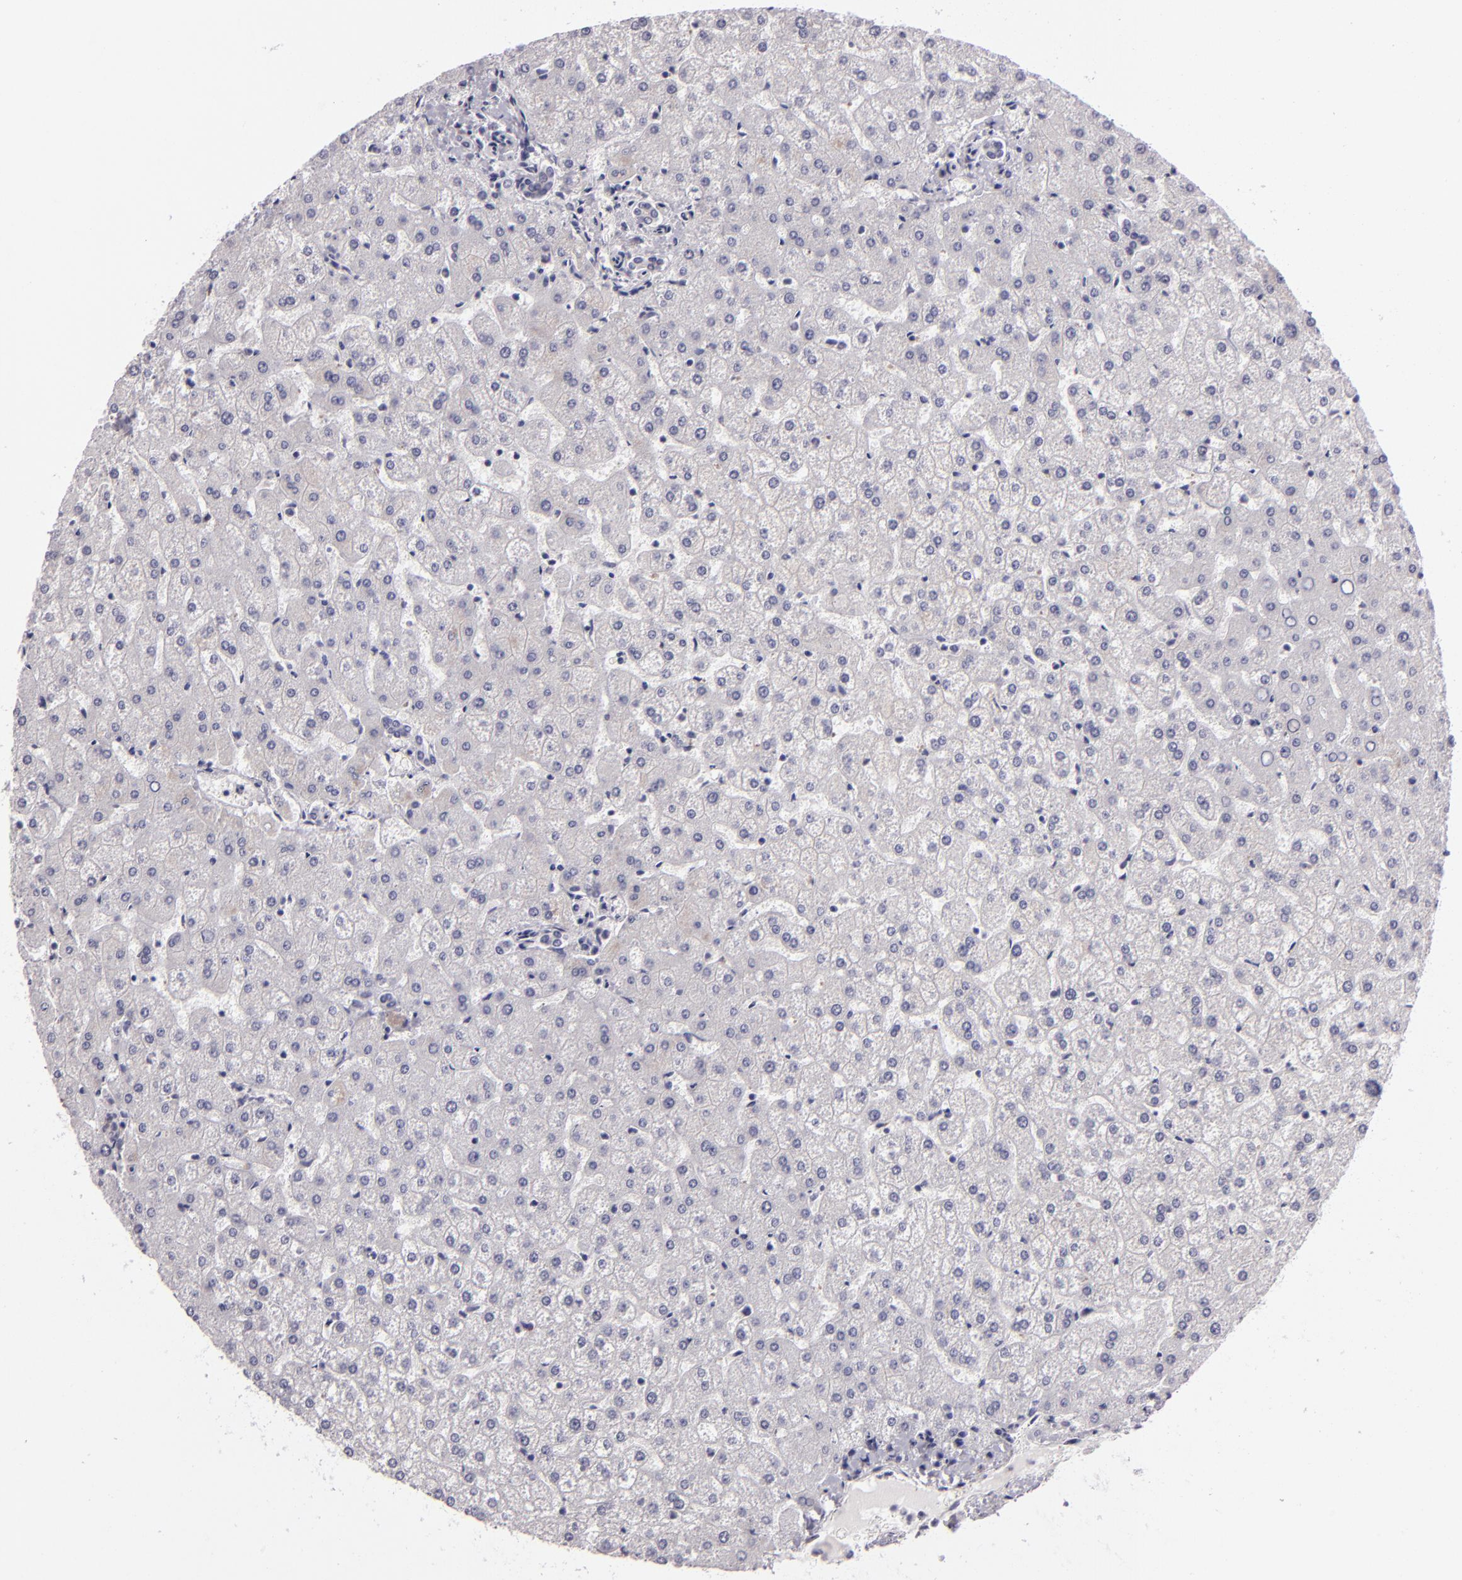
{"staining": {"intensity": "negative", "quantity": "none", "location": "none"}, "tissue": "liver", "cell_type": "Cholangiocytes", "image_type": "normal", "snomed": [{"axis": "morphology", "description": "Normal tissue, NOS"}, {"axis": "topography", "description": "Liver"}], "caption": "Cholangiocytes show no significant protein expression in benign liver. (Stains: DAB (3,3'-diaminobenzidine) immunohistochemistry with hematoxylin counter stain, Microscopy: brightfield microscopy at high magnification).", "gene": "EGFL6", "patient": {"sex": "female", "age": 32}}